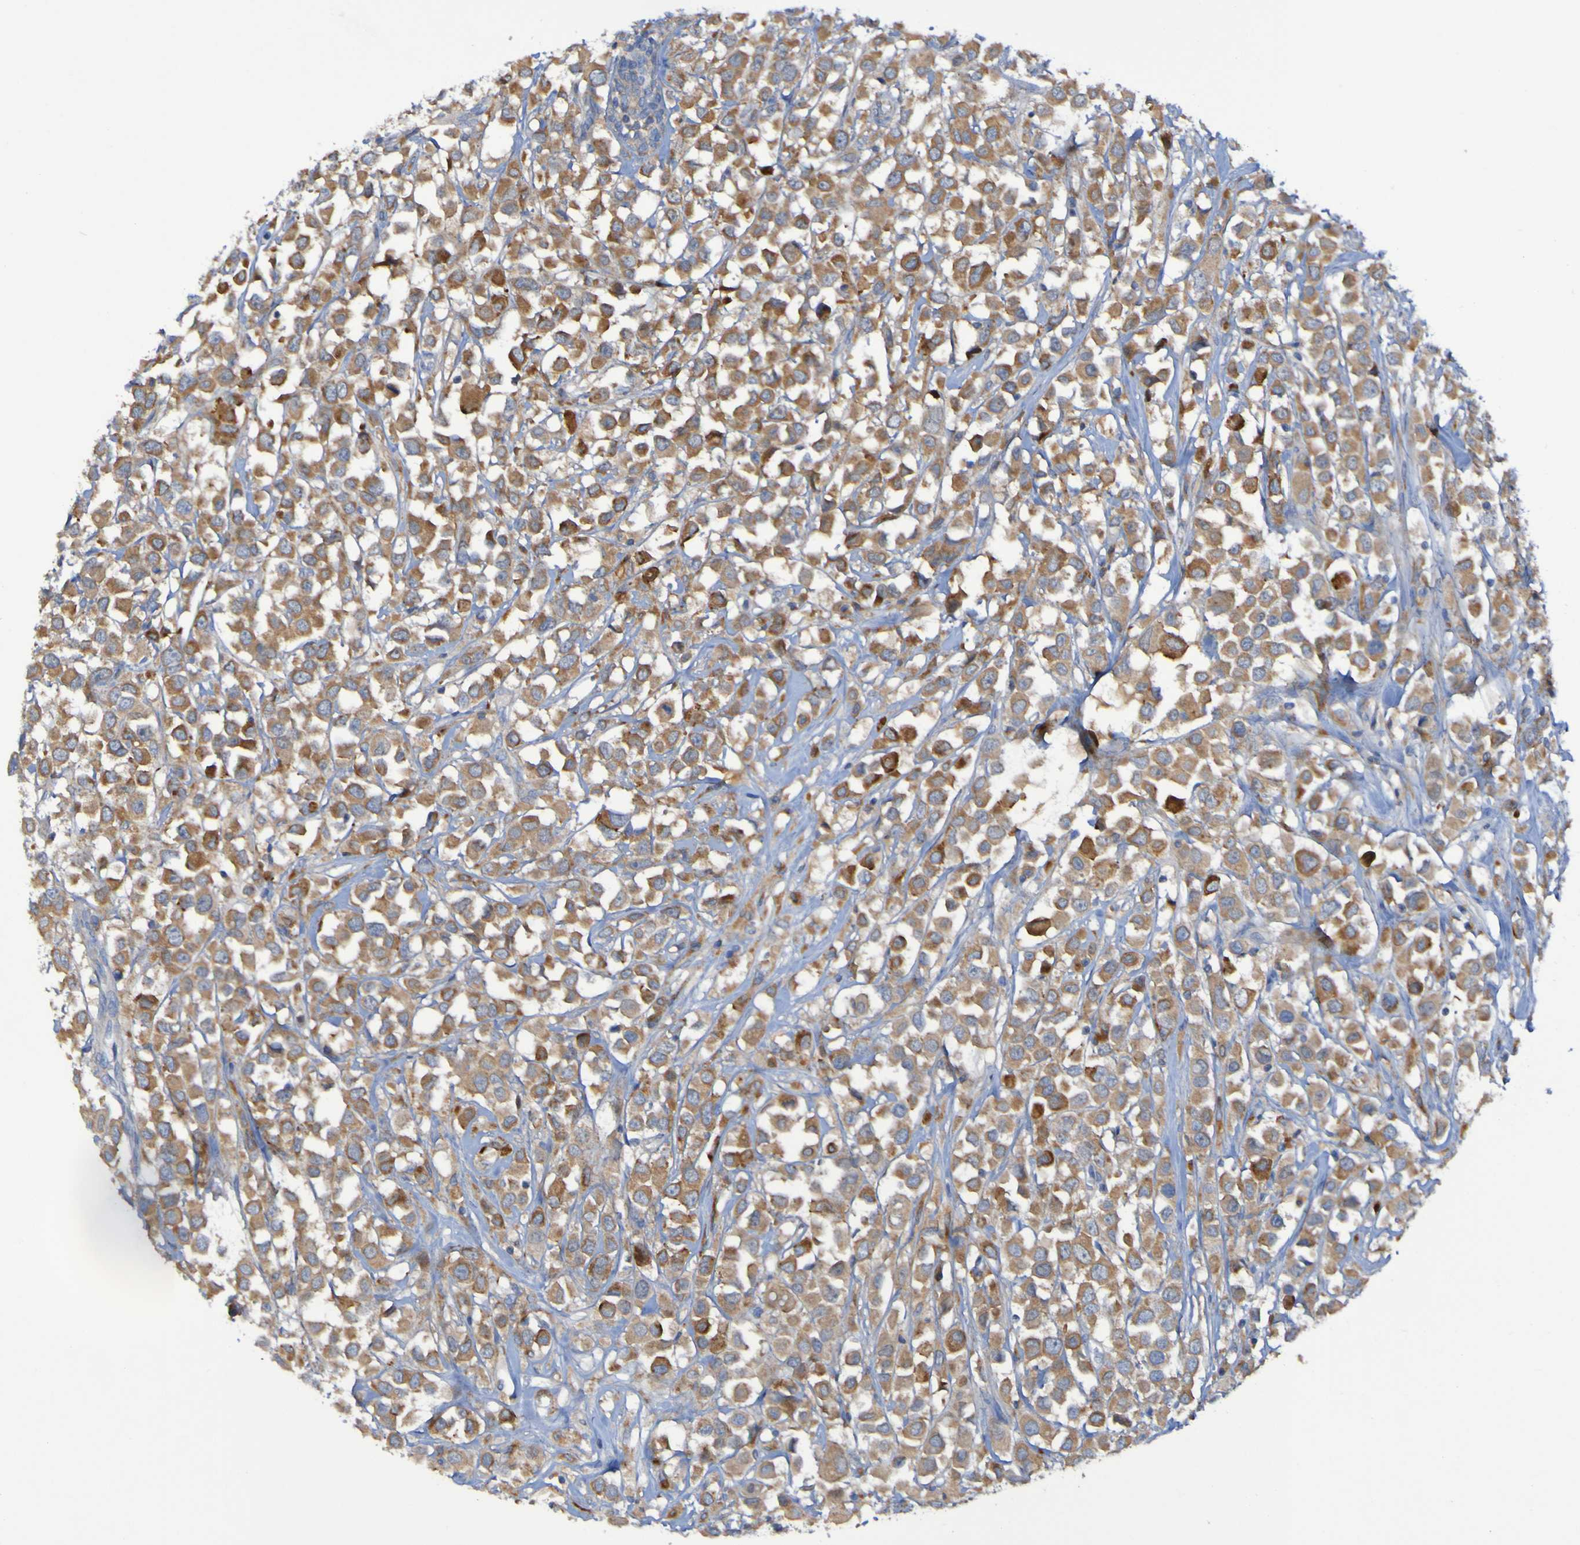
{"staining": {"intensity": "moderate", "quantity": ">75%", "location": "cytoplasmic/membranous"}, "tissue": "breast cancer", "cell_type": "Tumor cells", "image_type": "cancer", "snomed": [{"axis": "morphology", "description": "Duct carcinoma"}, {"axis": "topography", "description": "Breast"}], "caption": "DAB (3,3'-diaminobenzidine) immunohistochemical staining of breast cancer (infiltrating ductal carcinoma) exhibits moderate cytoplasmic/membranous protein positivity in about >75% of tumor cells.", "gene": "ARHGEF16", "patient": {"sex": "female", "age": 61}}